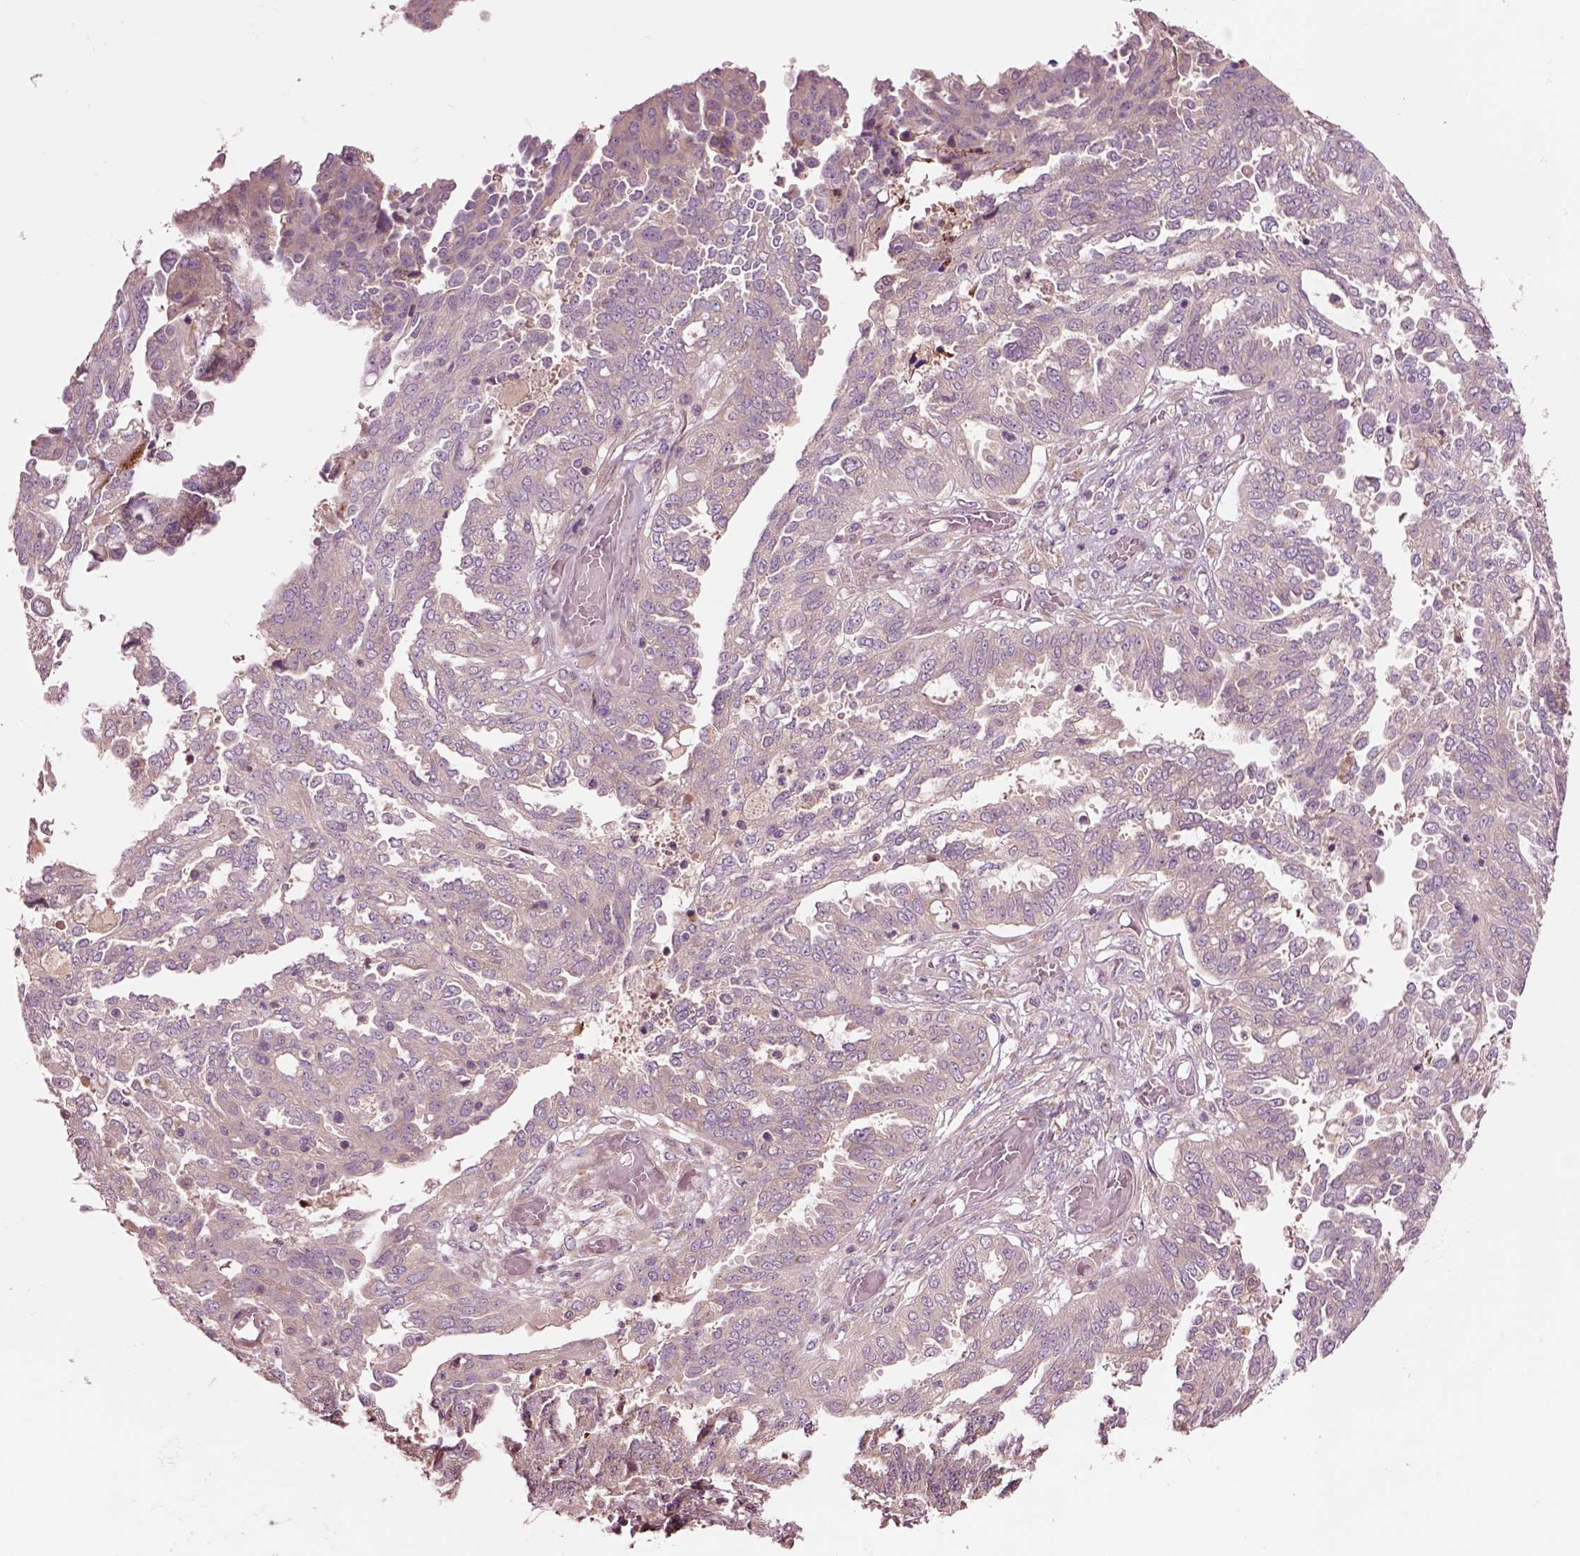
{"staining": {"intensity": "negative", "quantity": "none", "location": "none"}, "tissue": "ovarian cancer", "cell_type": "Tumor cells", "image_type": "cancer", "snomed": [{"axis": "morphology", "description": "Cystadenocarcinoma, serous, NOS"}, {"axis": "topography", "description": "Ovary"}], "caption": "The histopathology image demonstrates no staining of tumor cells in ovarian cancer.", "gene": "SEC23A", "patient": {"sex": "female", "age": 67}}